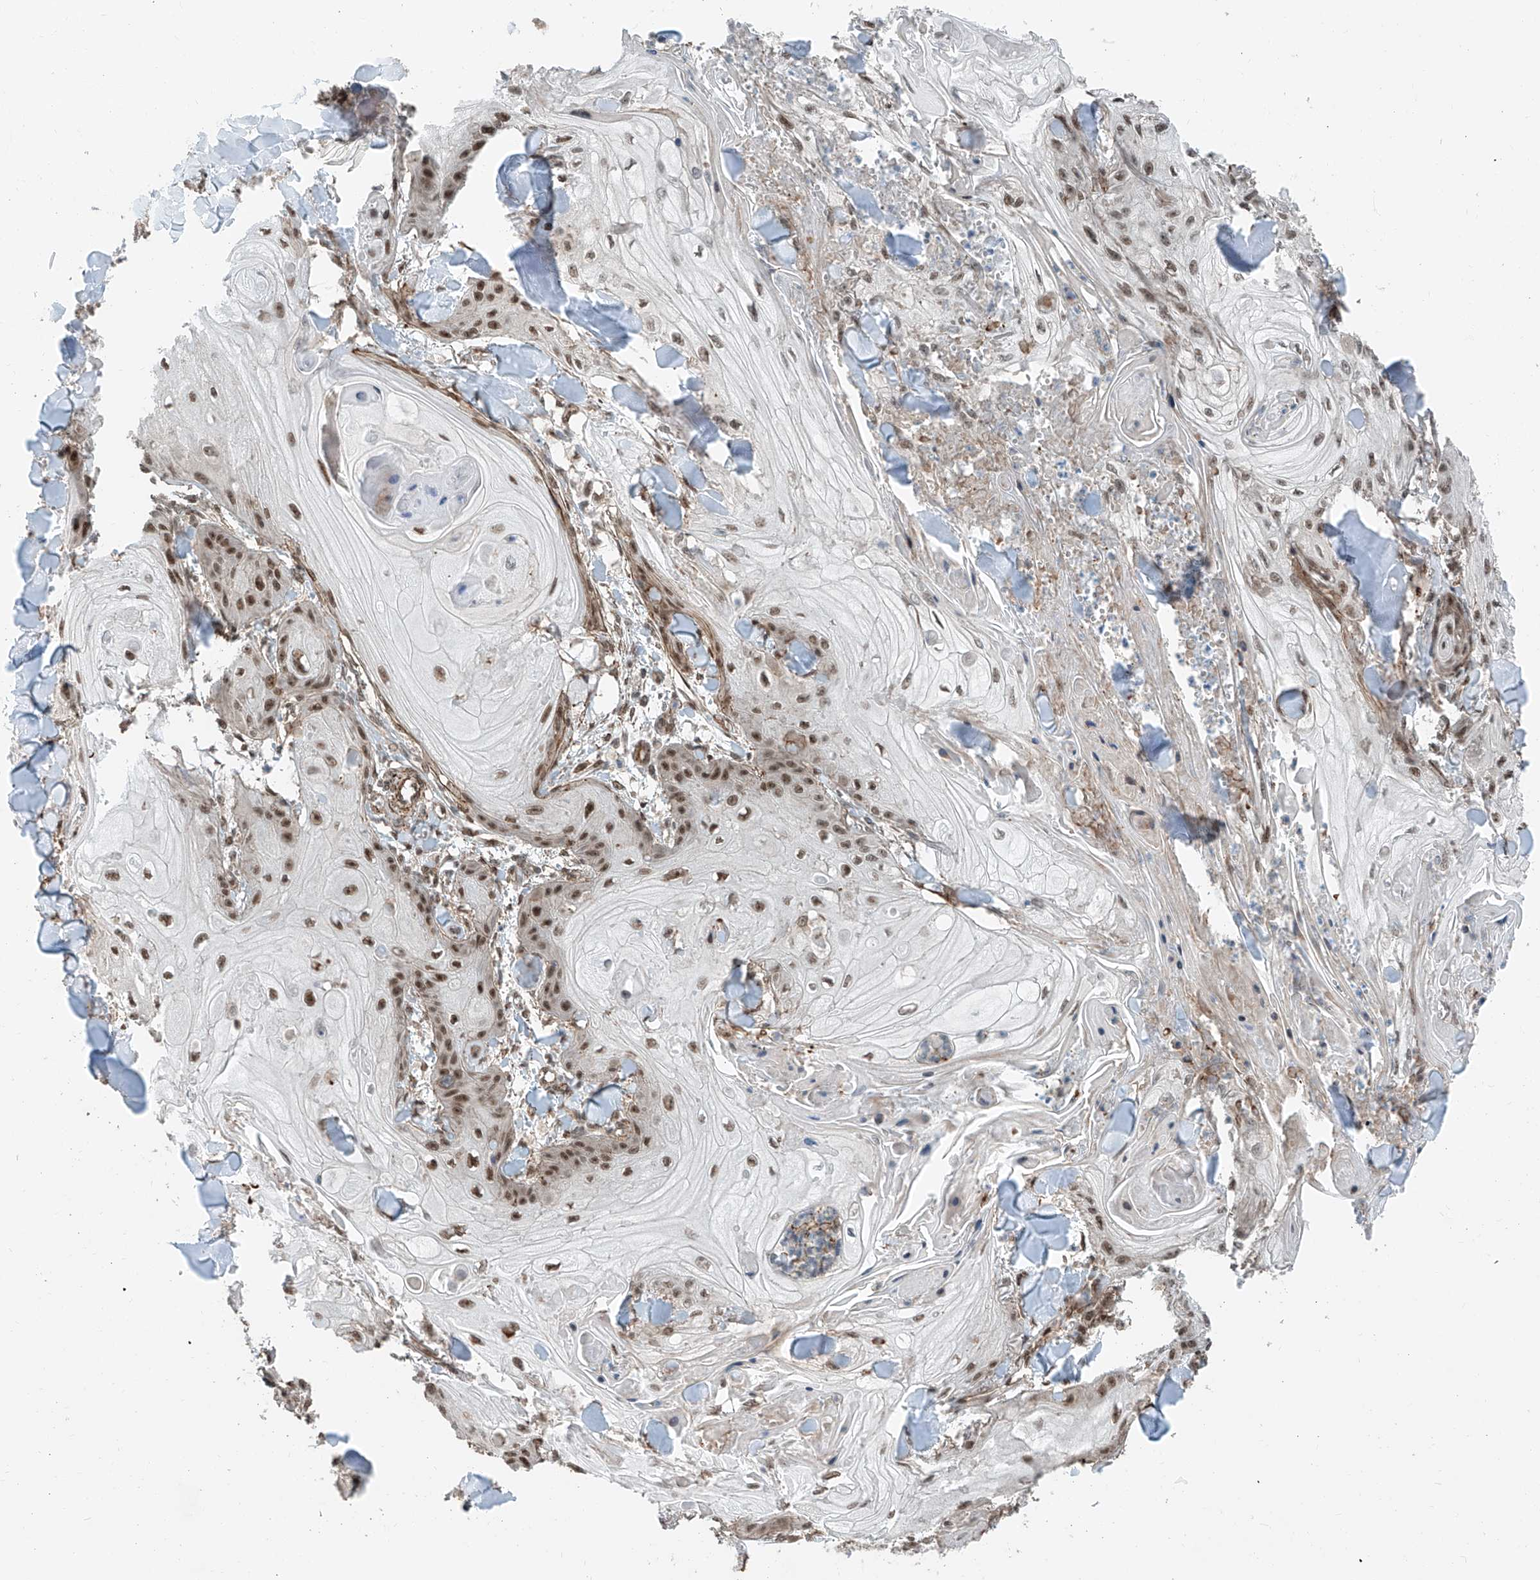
{"staining": {"intensity": "moderate", "quantity": ">75%", "location": "nuclear"}, "tissue": "skin cancer", "cell_type": "Tumor cells", "image_type": "cancer", "snomed": [{"axis": "morphology", "description": "Squamous cell carcinoma, NOS"}, {"axis": "topography", "description": "Skin"}], "caption": "Immunohistochemistry of human skin squamous cell carcinoma exhibits medium levels of moderate nuclear expression in approximately >75% of tumor cells.", "gene": "SDE2", "patient": {"sex": "male", "age": 74}}